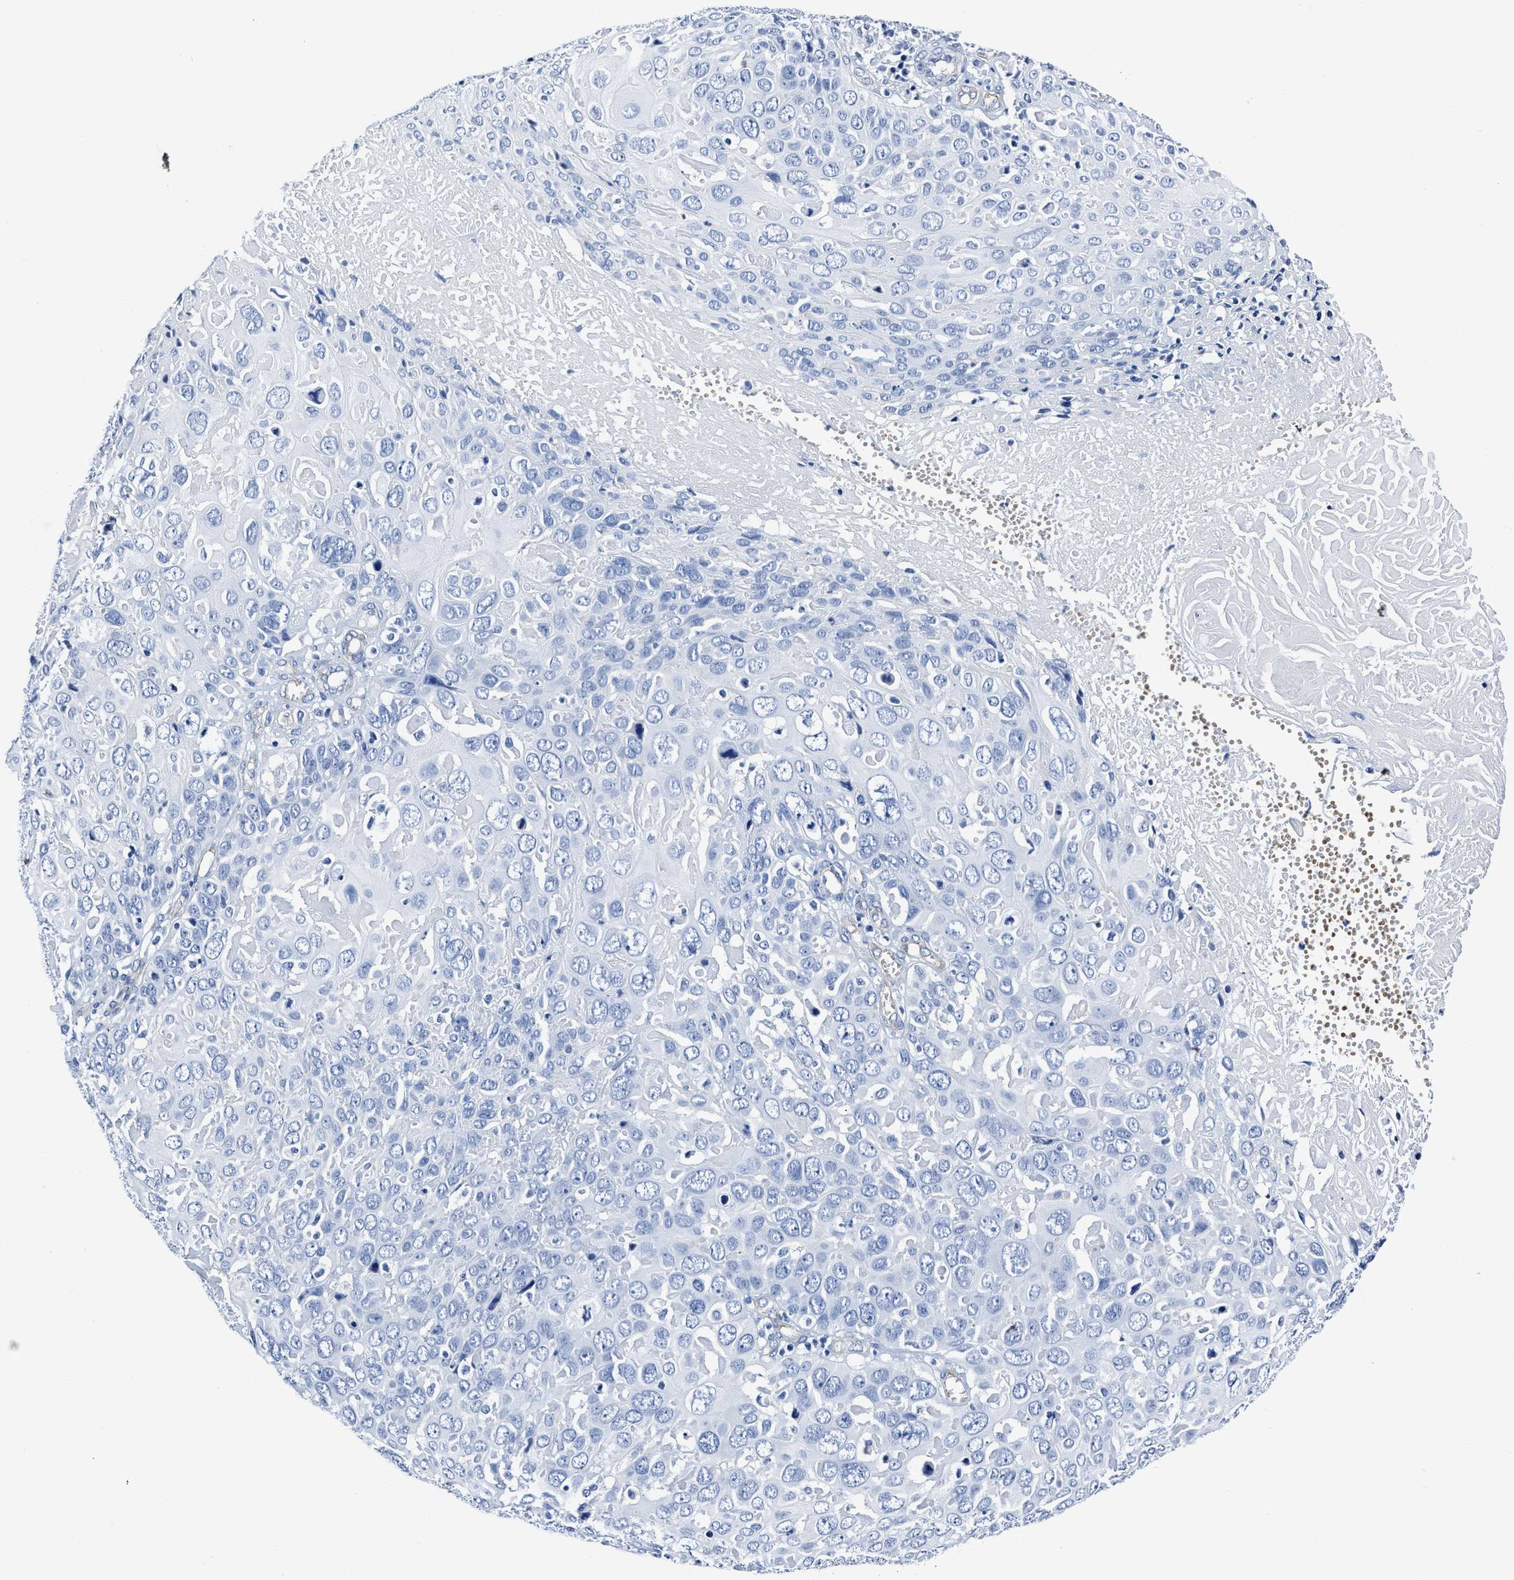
{"staining": {"intensity": "negative", "quantity": "none", "location": "none"}, "tissue": "cervical cancer", "cell_type": "Tumor cells", "image_type": "cancer", "snomed": [{"axis": "morphology", "description": "Squamous cell carcinoma, NOS"}, {"axis": "topography", "description": "Cervix"}], "caption": "Tumor cells show no significant expression in cervical squamous cell carcinoma.", "gene": "KCNMB3", "patient": {"sex": "female", "age": 74}}